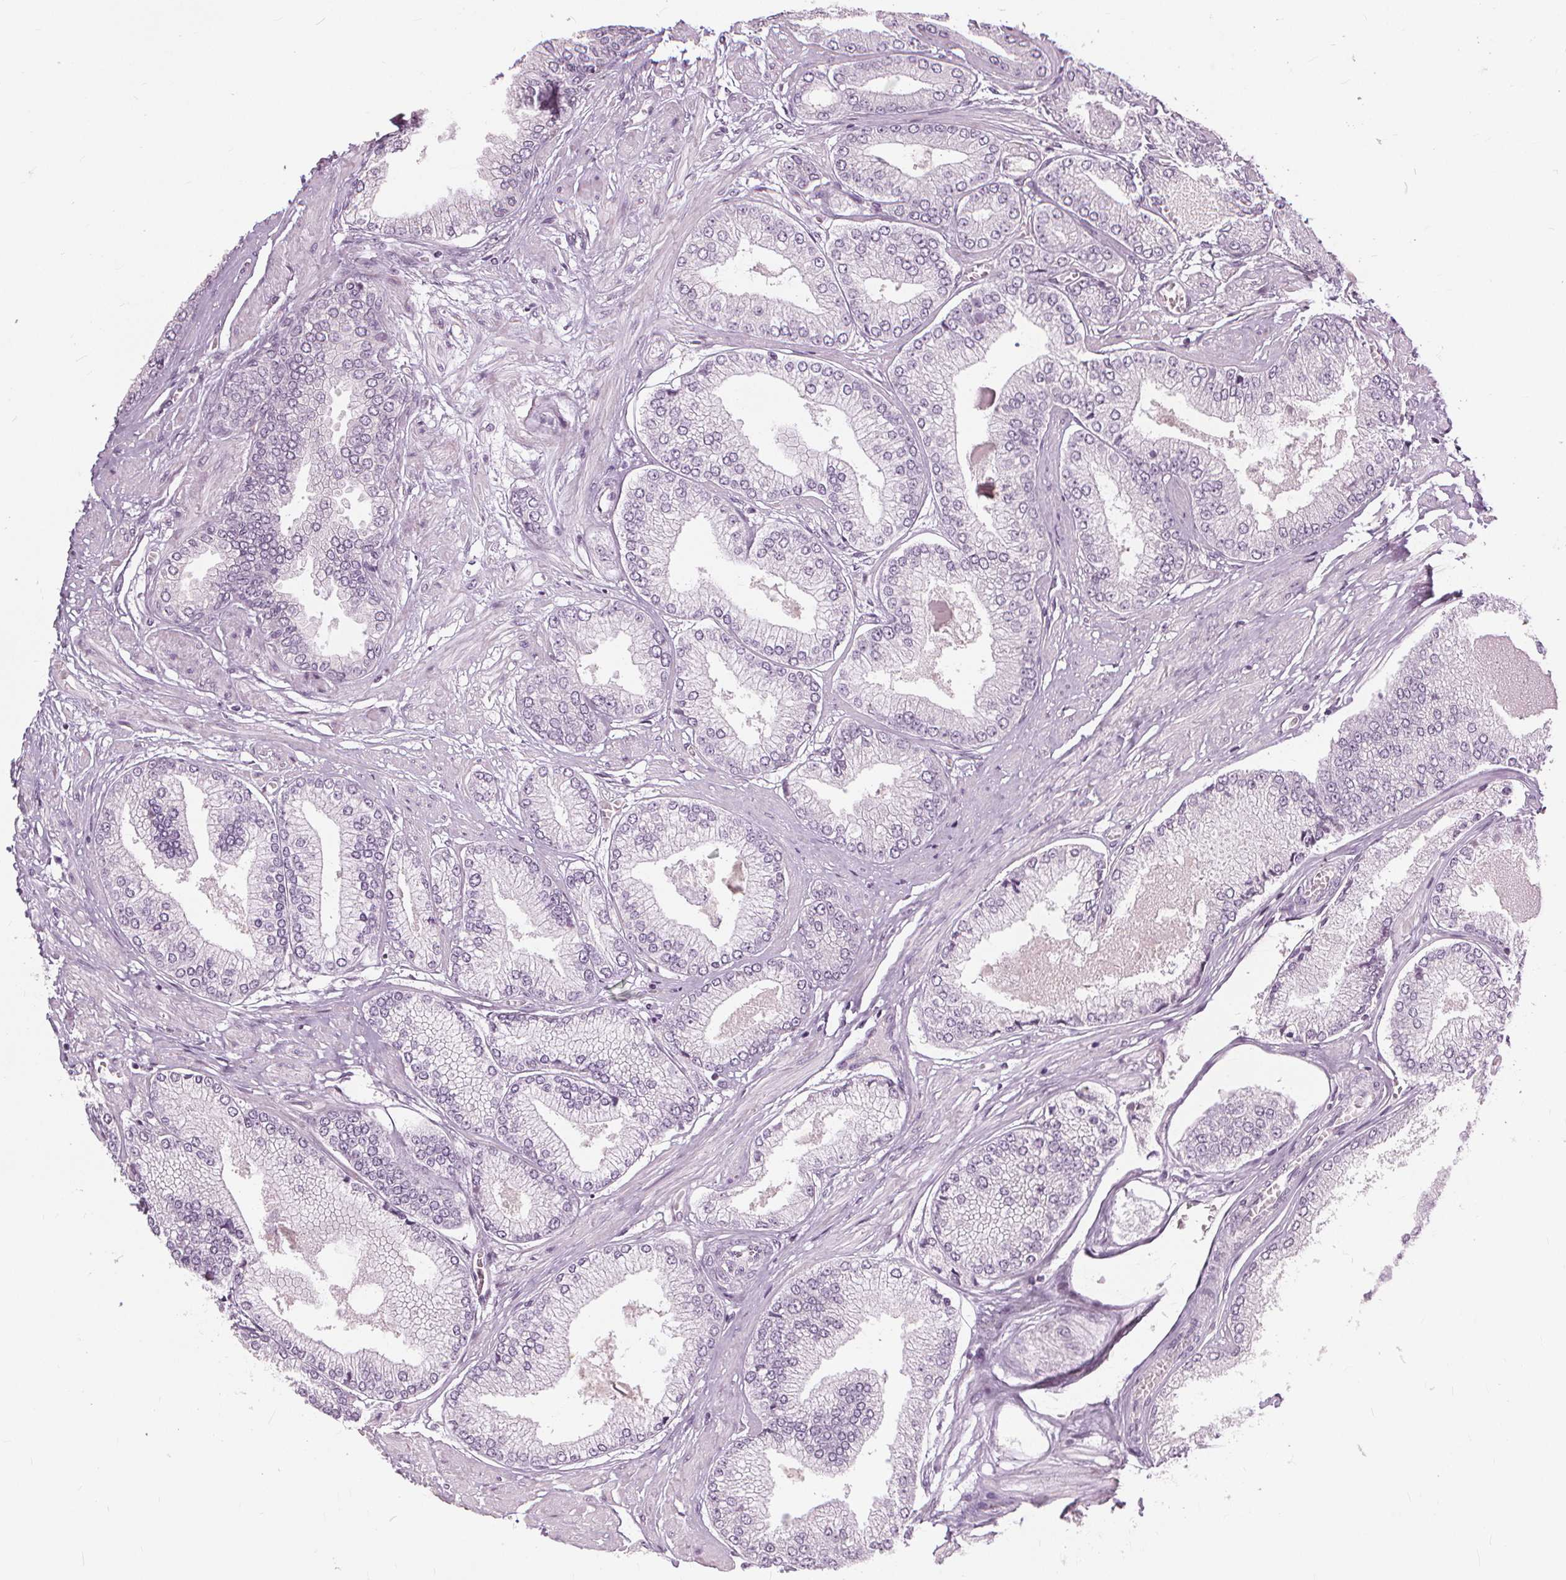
{"staining": {"intensity": "negative", "quantity": "none", "location": "none"}, "tissue": "prostate cancer", "cell_type": "Tumor cells", "image_type": "cancer", "snomed": [{"axis": "morphology", "description": "Adenocarcinoma, Low grade"}, {"axis": "topography", "description": "Prostate"}], "caption": "There is no significant expression in tumor cells of low-grade adenocarcinoma (prostate).", "gene": "SFTPD", "patient": {"sex": "male", "age": 55}}